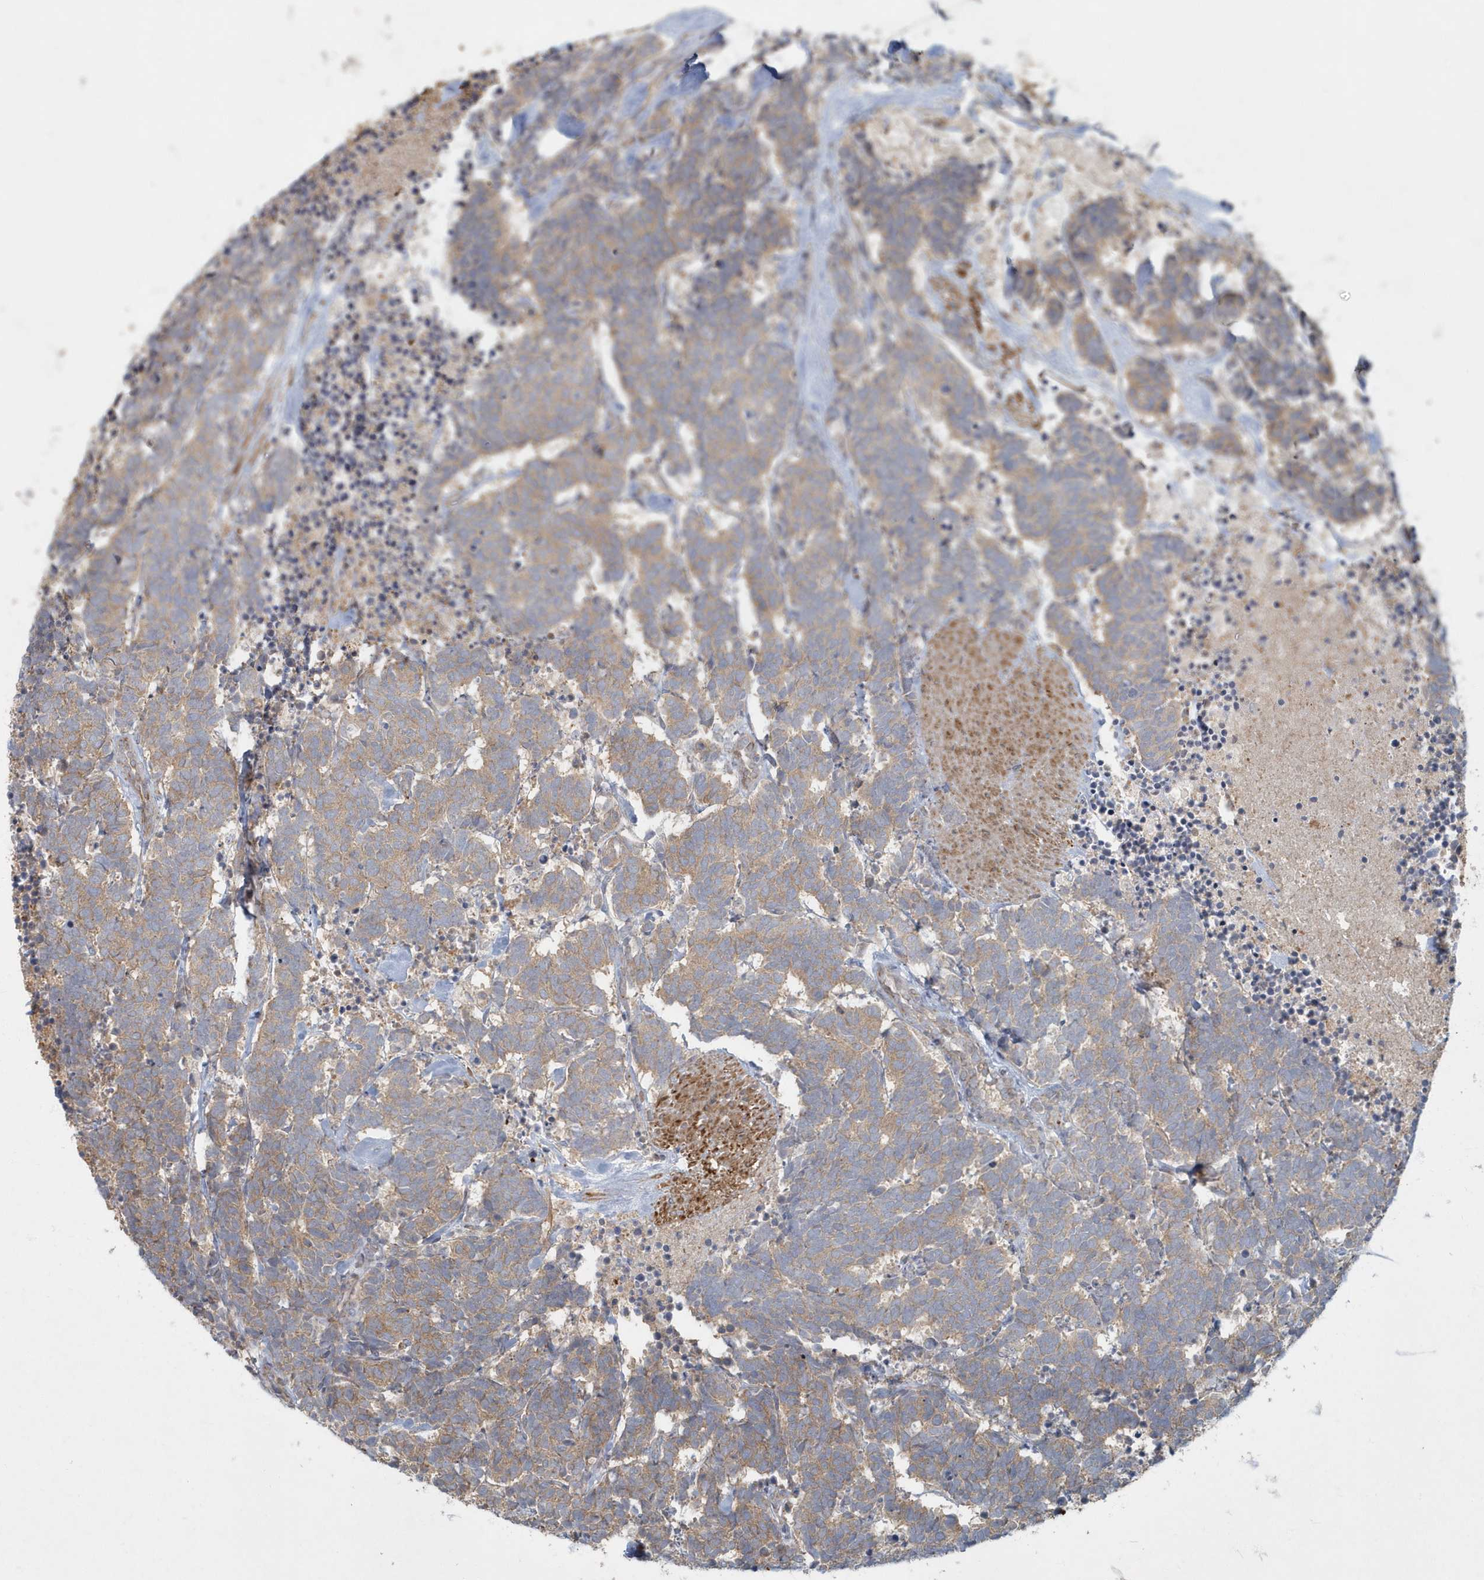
{"staining": {"intensity": "moderate", "quantity": ">75%", "location": "cytoplasmic/membranous"}, "tissue": "carcinoid", "cell_type": "Tumor cells", "image_type": "cancer", "snomed": [{"axis": "morphology", "description": "Carcinoma, NOS"}, {"axis": "morphology", "description": "Carcinoid, malignant, NOS"}, {"axis": "topography", "description": "Urinary bladder"}], "caption": "DAB immunohistochemical staining of human carcinoid exhibits moderate cytoplasmic/membranous protein positivity in about >75% of tumor cells.", "gene": "ARHGEF38", "patient": {"sex": "male", "age": 57}}